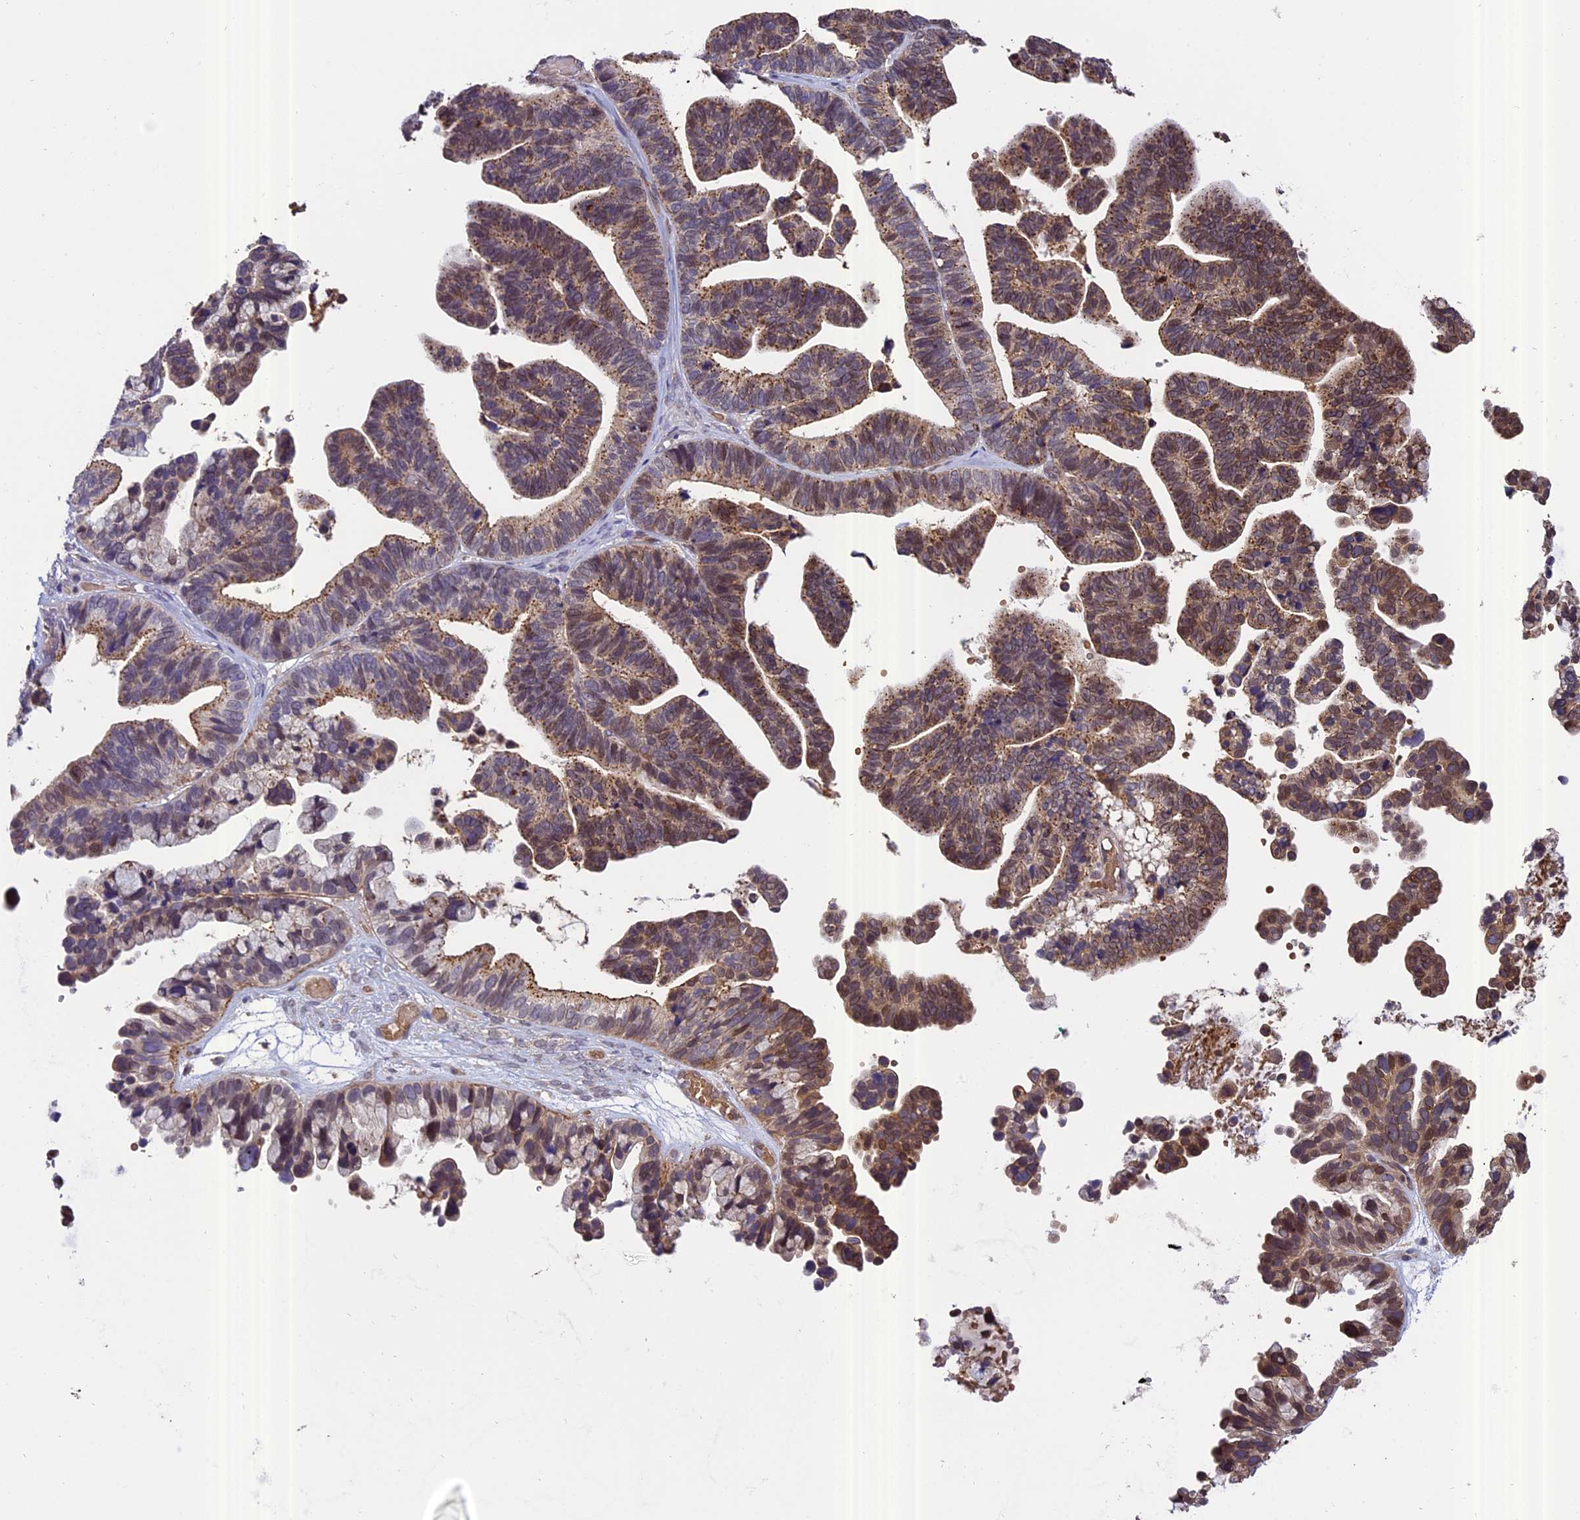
{"staining": {"intensity": "moderate", "quantity": ">75%", "location": "cytoplasmic/membranous,nuclear"}, "tissue": "ovarian cancer", "cell_type": "Tumor cells", "image_type": "cancer", "snomed": [{"axis": "morphology", "description": "Cystadenocarcinoma, serous, NOS"}, {"axis": "topography", "description": "Ovary"}], "caption": "DAB immunohistochemical staining of ovarian serous cystadenocarcinoma reveals moderate cytoplasmic/membranous and nuclear protein positivity in approximately >75% of tumor cells. (DAB (3,3'-diaminobenzidine) = brown stain, brightfield microscopy at high magnification).", "gene": "CHMP2A", "patient": {"sex": "female", "age": 56}}